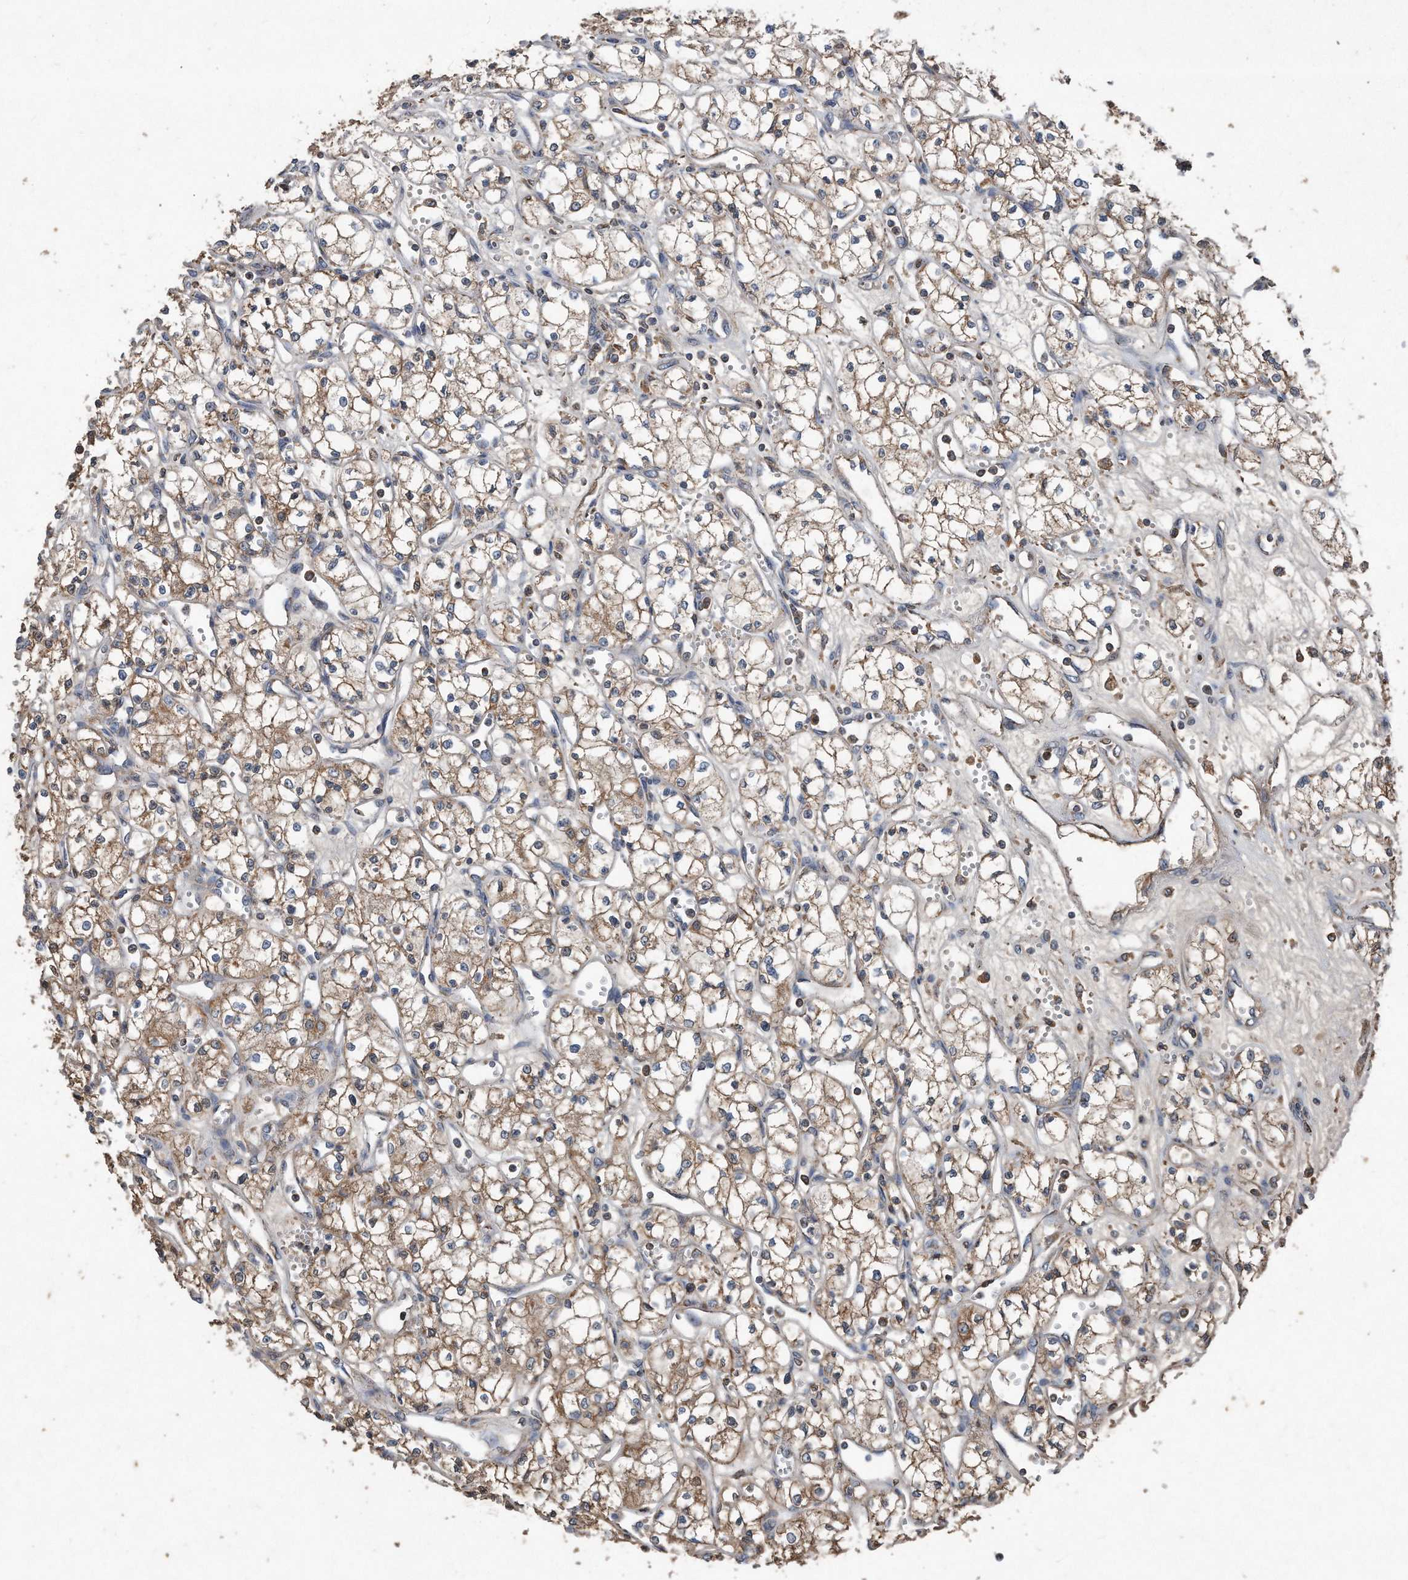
{"staining": {"intensity": "weak", "quantity": ">75%", "location": "cytoplasmic/membranous"}, "tissue": "renal cancer", "cell_type": "Tumor cells", "image_type": "cancer", "snomed": [{"axis": "morphology", "description": "Adenocarcinoma, NOS"}, {"axis": "topography", "description": "Kidney"}], "caption": "Renal adenocarcinoma was stained to show a protein in brown. There is low levels of weak cytoplasmic/membranous positivity in approximately >75% of tumor cells.", "gene": "SDHA", "patient": {"sex": "male", "age": 59}}